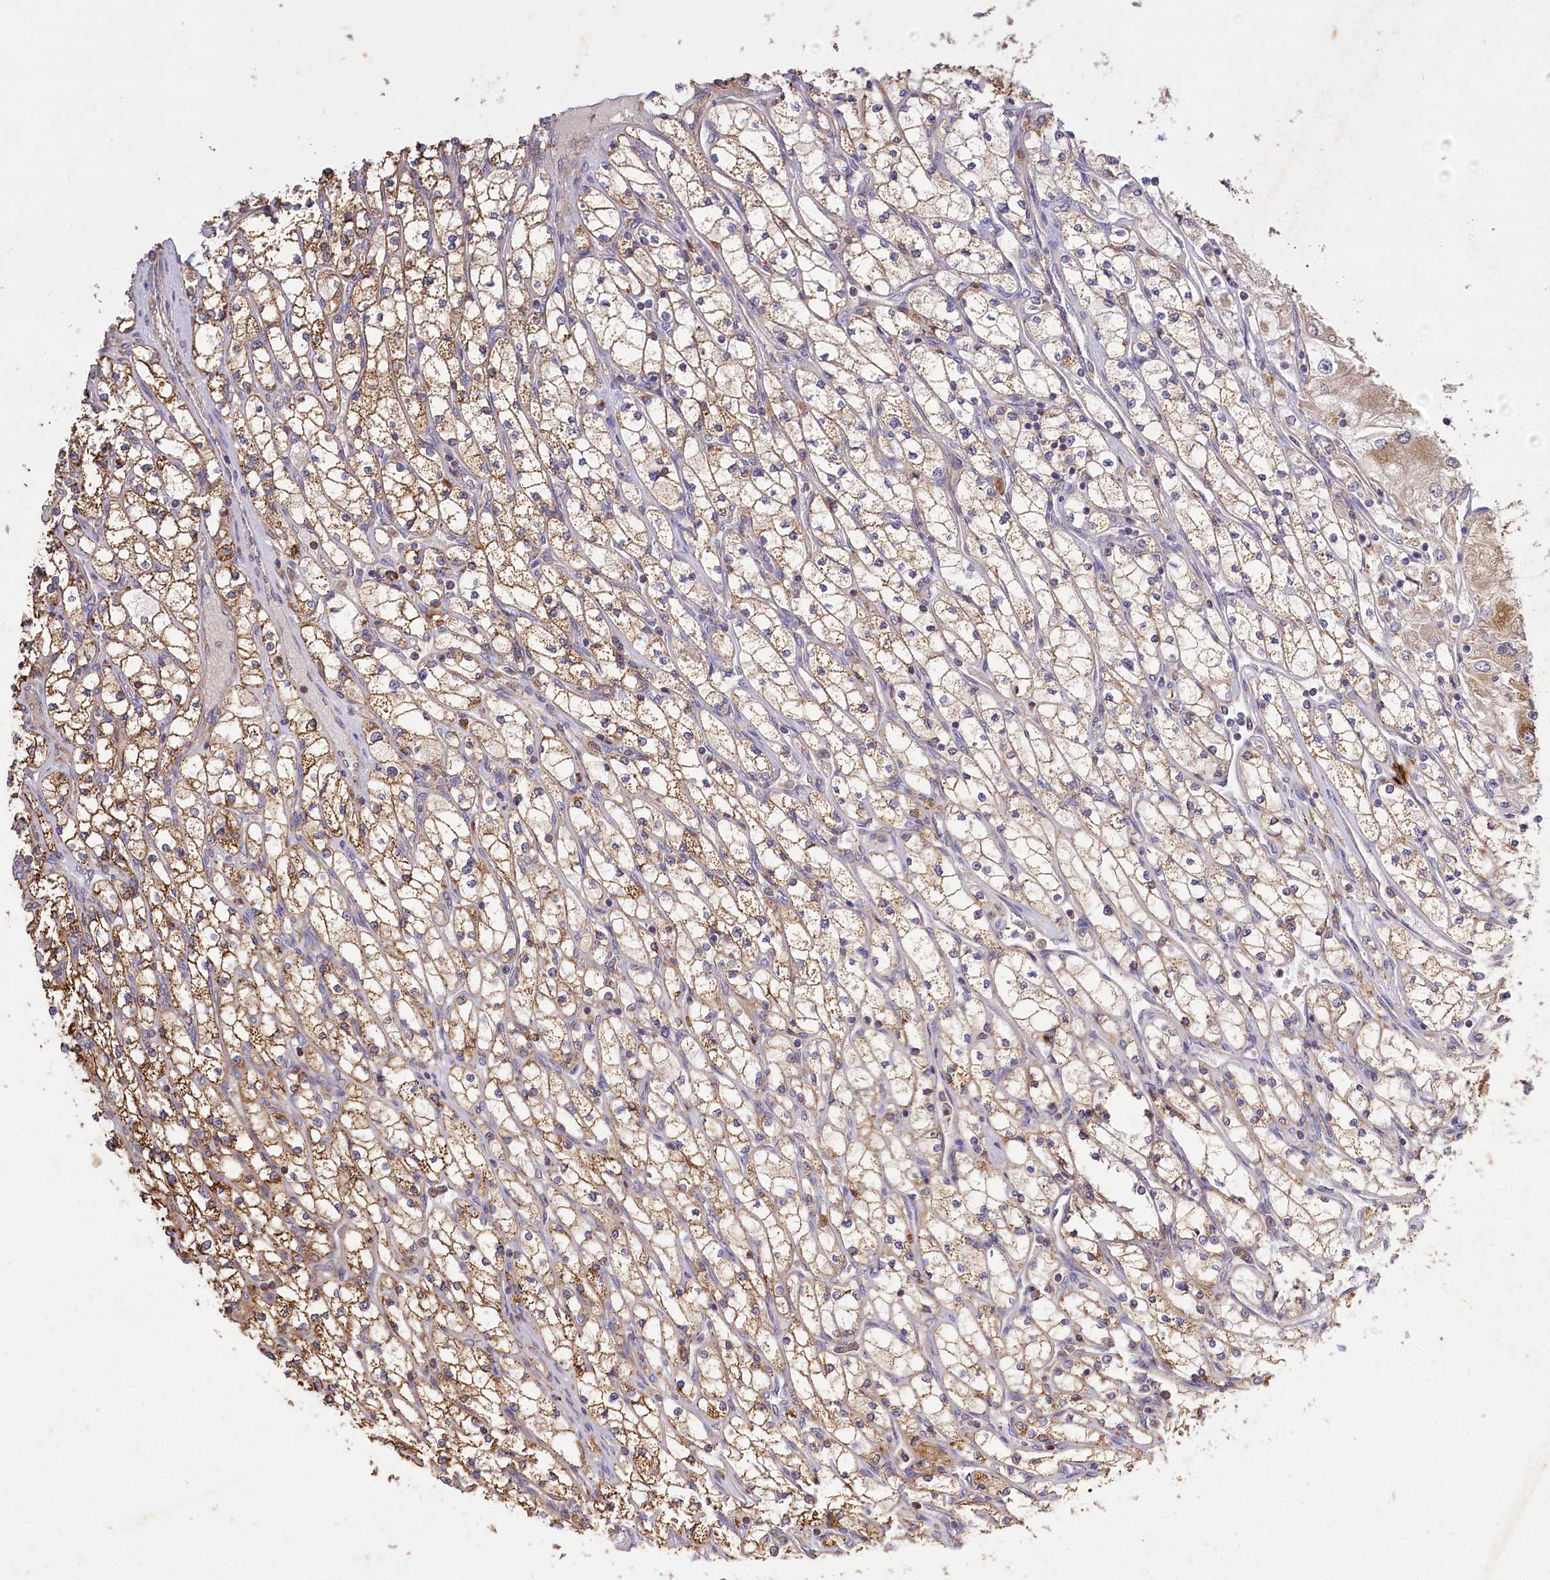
{"staining": {"intensity": "moderate", "quantity": ">75%", "location": "cytoplasmic/membranous"}, "tissue": "renal cancer", "cell_type": "Tumor cells", "image_type": "cancer", "snomed": [{"axis": "morphology", "description": "Adenocarcinoma, NOS"}, {"axis": "topography", "description": "Kidney"}], "caption": "IHC image of human adenocarcinoma (renal) stained for a protein (brown), which exhibits medium levels of moderate cytoplasmic/membranous staining in about >75% of tumor cells.", "gene": "CARD19", "patient": {"sex": "male", "age": 80}}